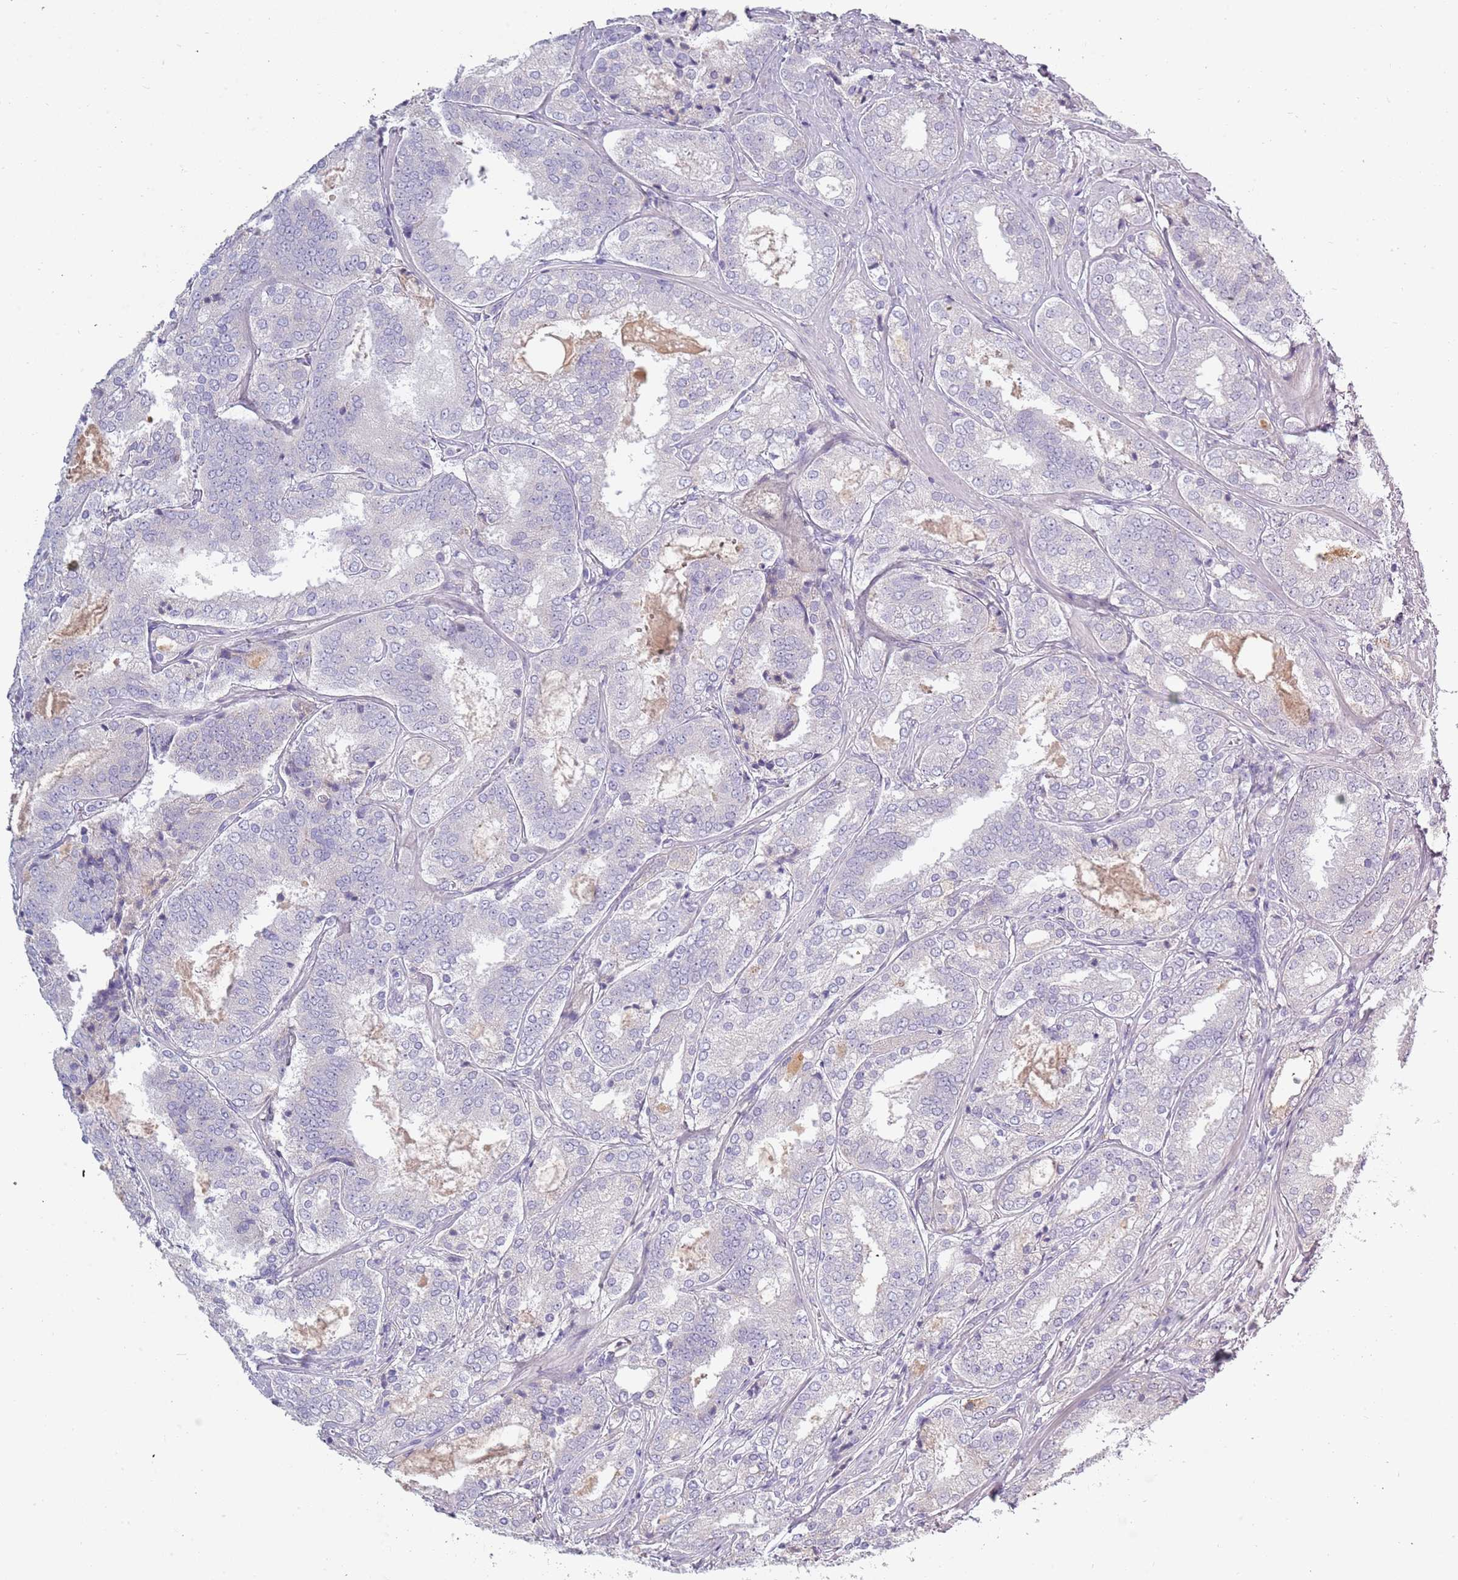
{"staining": {"intensity": "negative", "quantity": "none", "location": "none"}, "tissue": "prostate cancer", "cell_type": "Tumor cells", "image_type": "cancer", "snomed": [{"axis": "morphology", "description": "Adenocarcinoma, High grade"}, {"axis": "topography", "description": "Prostate"}], "caption": "An immunohistochemistry micrograph of prostate cancer (high-grade adenocarcinoma) is shown. There is no staining in tumor cells of prostate cancer (high-grade adenocarcinoma).", "gene": "TNFRSF6B", "patient": {"sex": "male", "age": 63}}